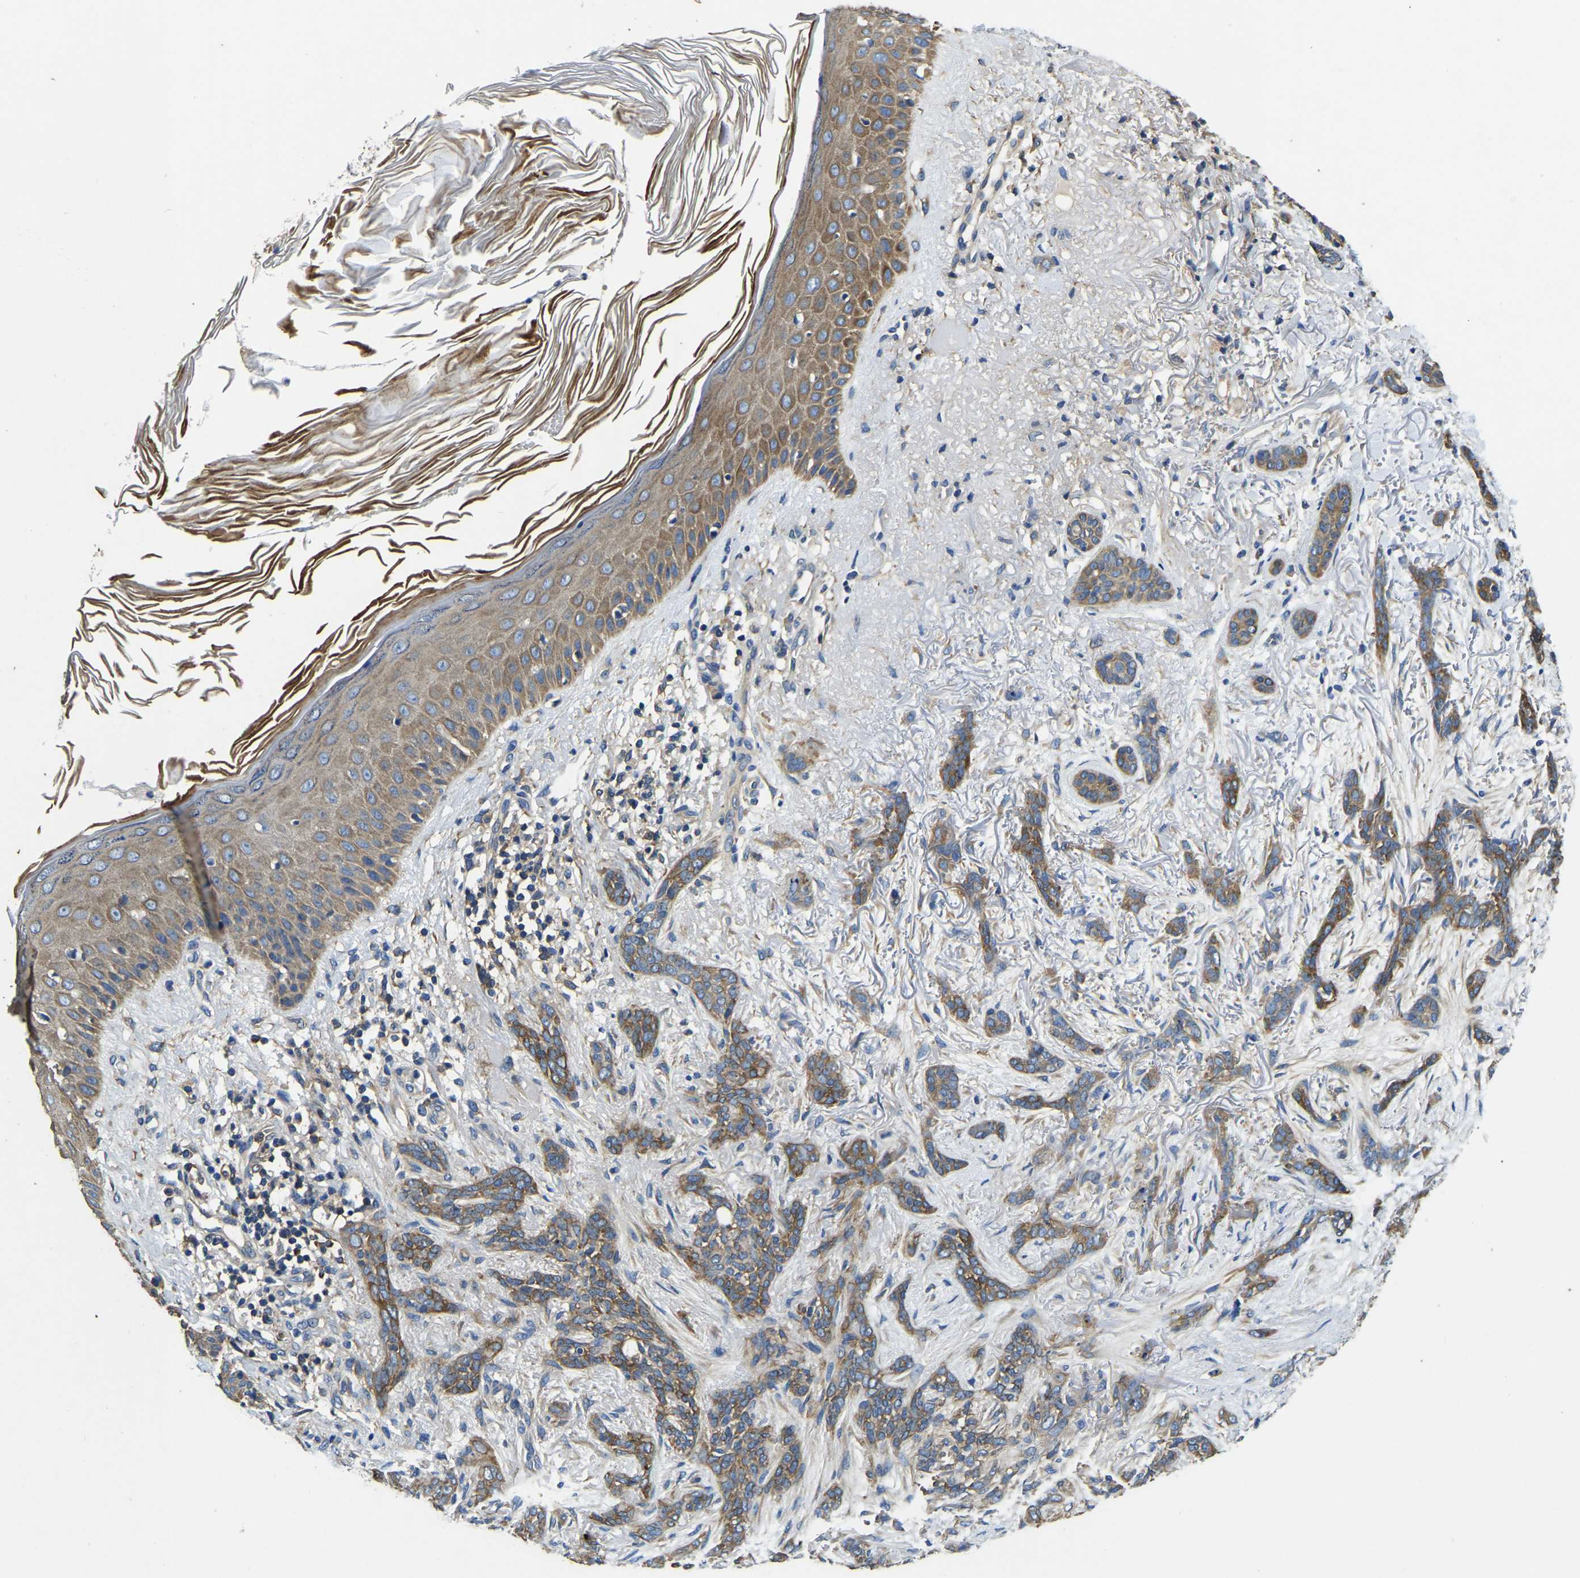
{"staining": {"intensity": "moderate", "quantity": "25%-75%", "location": "cytoplasmic/membranous"}, "tissue": "skin cancer", "cell_type": "Tumor cells", "image_type": "cancer", "snomed": [{"axis": "morphology", "description": "Basal cell carcinoma"}, {"axis": "morphology", "description": "Adnexal tumor, benign"}, {"axis": "topography", "description": "Skin"}], "caption": "Approximately 25%-75% of tumor cells in human benign adnexal tumor (skin) demonstrate moderate cytoplasmic/membranous protein staining as visualized by brown immunohistochemical staining.", "gene": "STAT2", "patient": {"sex": "female", "age": 42}}